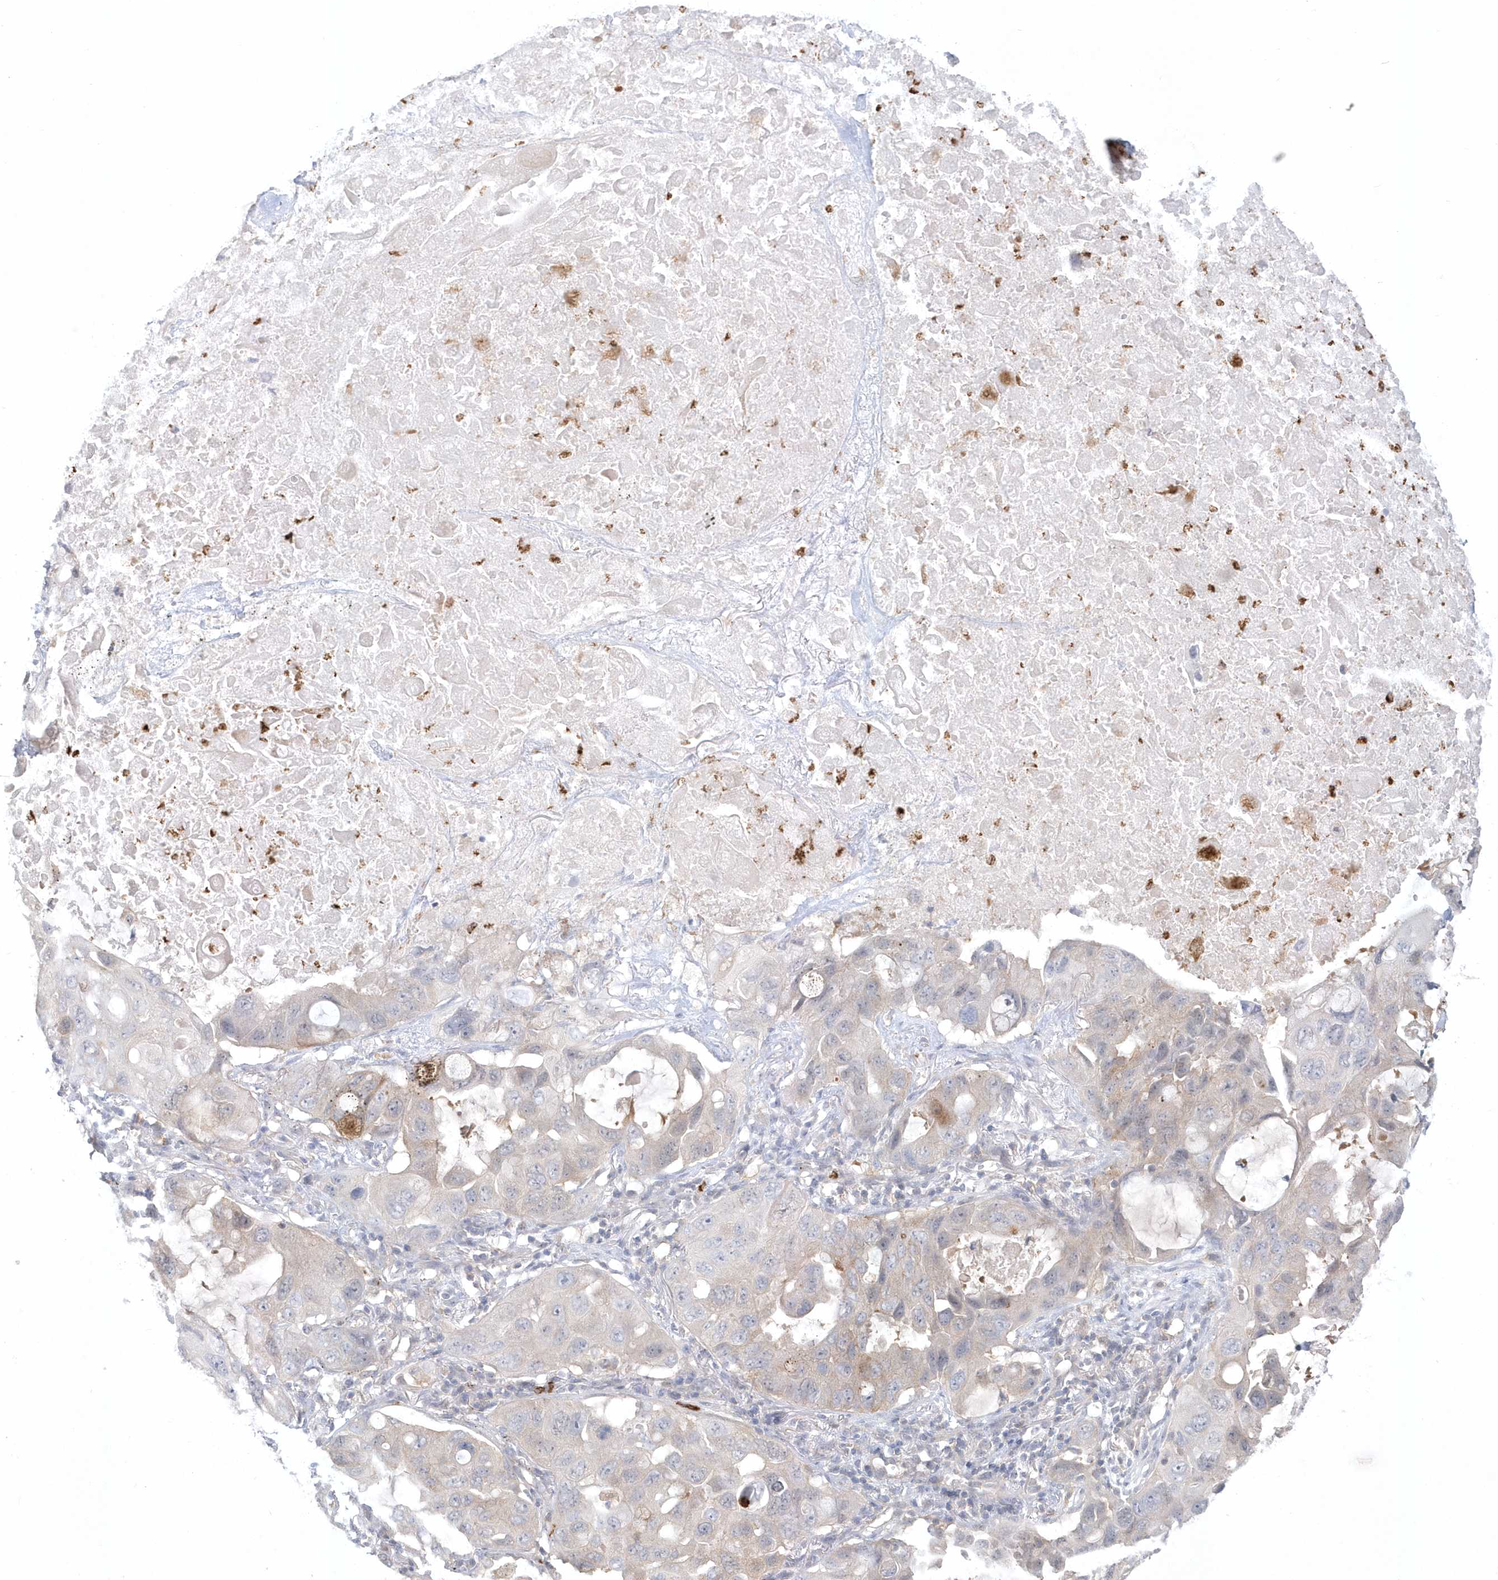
{"staining": {"intensity": "negative", "quantity": "none", "location": "none"}, "tissue": "lung cancer", "cell_type": "Tumor cells", "image_type": "cancer", "snomed": [{"axis": "morphology", "description": "Squamous cell carcinoma, NOS"}, {"axis": "topography", "description": "Lung"}], "caption": "Protein analysis of lung cancer demonstrates no significant expression in tumor cells.", "gene": "RNF7", "patient": {"sex": "female", "age": 73}}